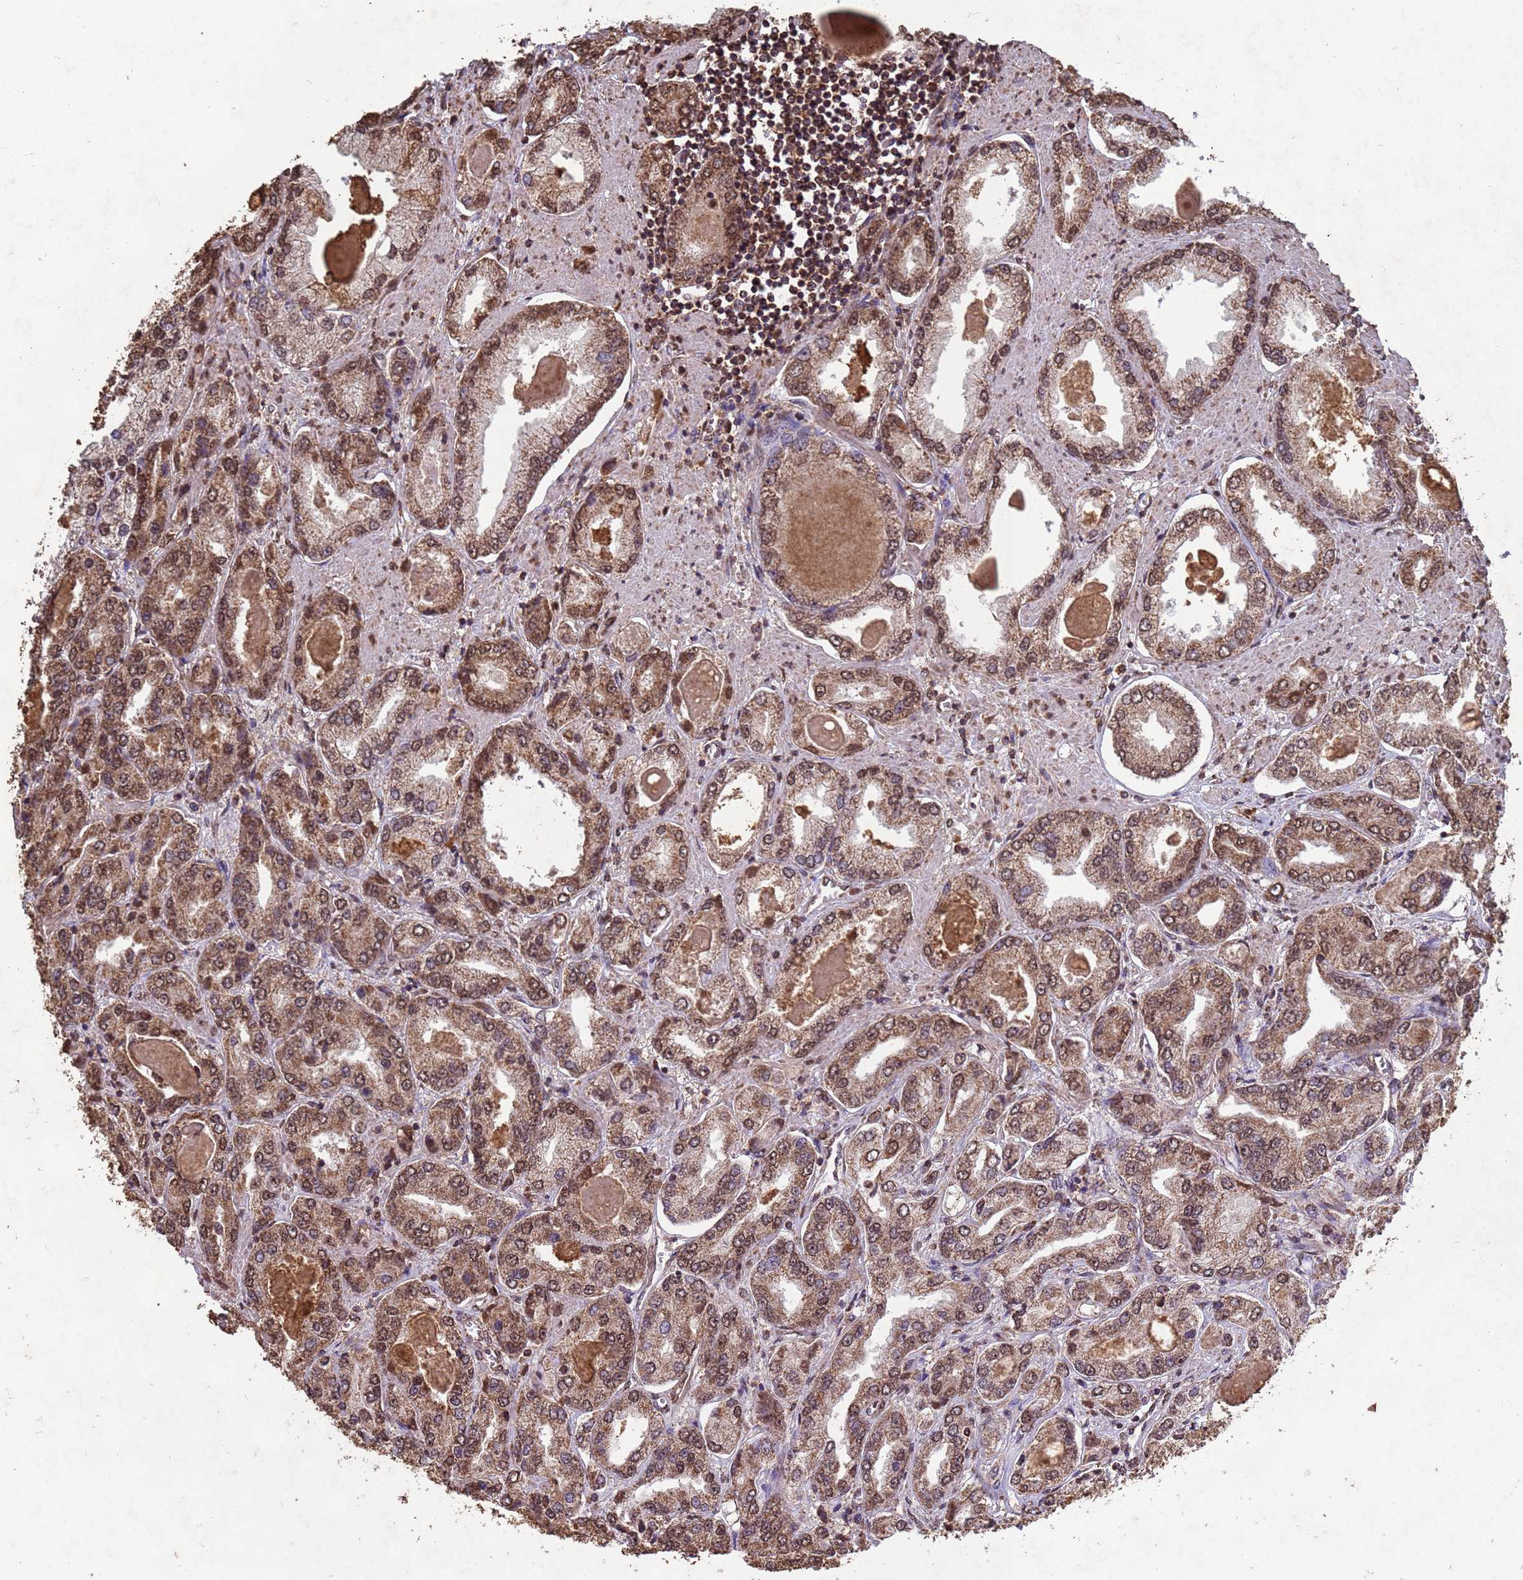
{"staining": {"intensity": "moderate", "quantity": ">75%", "location": "cytoplasmic/membranous,nuclear"}, "tissue": "prostate cancer", "cell_type": "Tumor cells", "image_type": "cancer", "snomed": [{"axis": "morphology", "description": "Adenocarcinoma, High grade"}, {"axis": "topography", "description": "Prostate"}], "caption": "An image showing moderate cytoplasmic/membranous and nuclear staining in approximately >75% of tumor cells in high-grade adenocarcinoma (prostate), as visualized by brown immunohistochemical staining.", "gene": "HDAC10", "patient": {"sex": "male", "age": 68}}